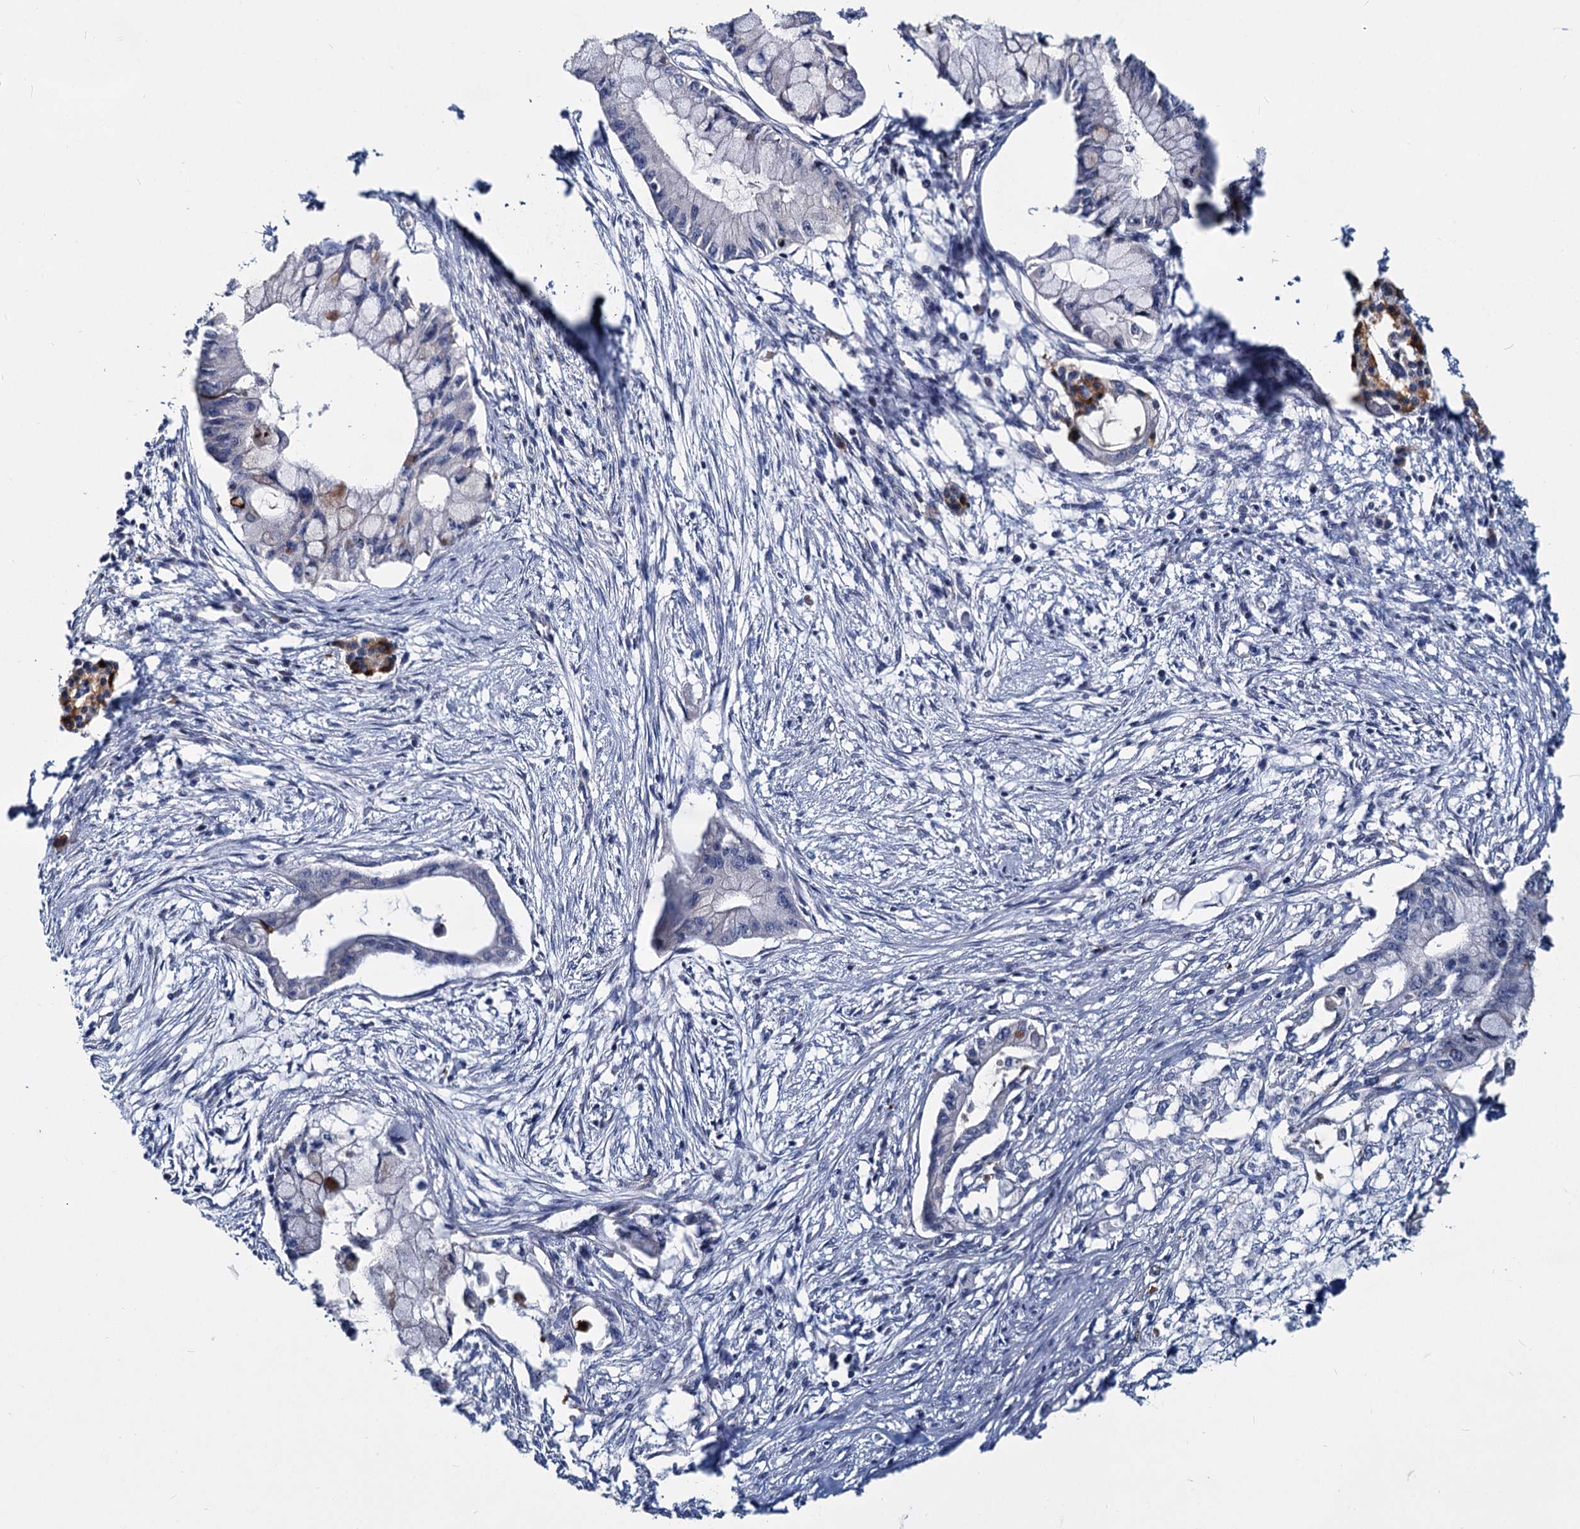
{"staining": {"intensity": "moderate", "quantity": "<25%", "location": "cytoplasmic/membranous"}, "tissue": "pancreatic cancer", "cell_type": "Tumor cells", "image_type": "cancer", "snomed": [{"axis": "morphology", "description": "Adenocarcinoma, NOS"}, {"axis": "topography", "description": "Pancreas"}], "caption": "The immunohistochemical stain highlights moderate cytoplasmic/membranous staining in tumor cells of adenocarcinoma (pancreatic) tissue.", "gene": "DCUN1D2", "patient": {"sex": "male", "age": 48}}